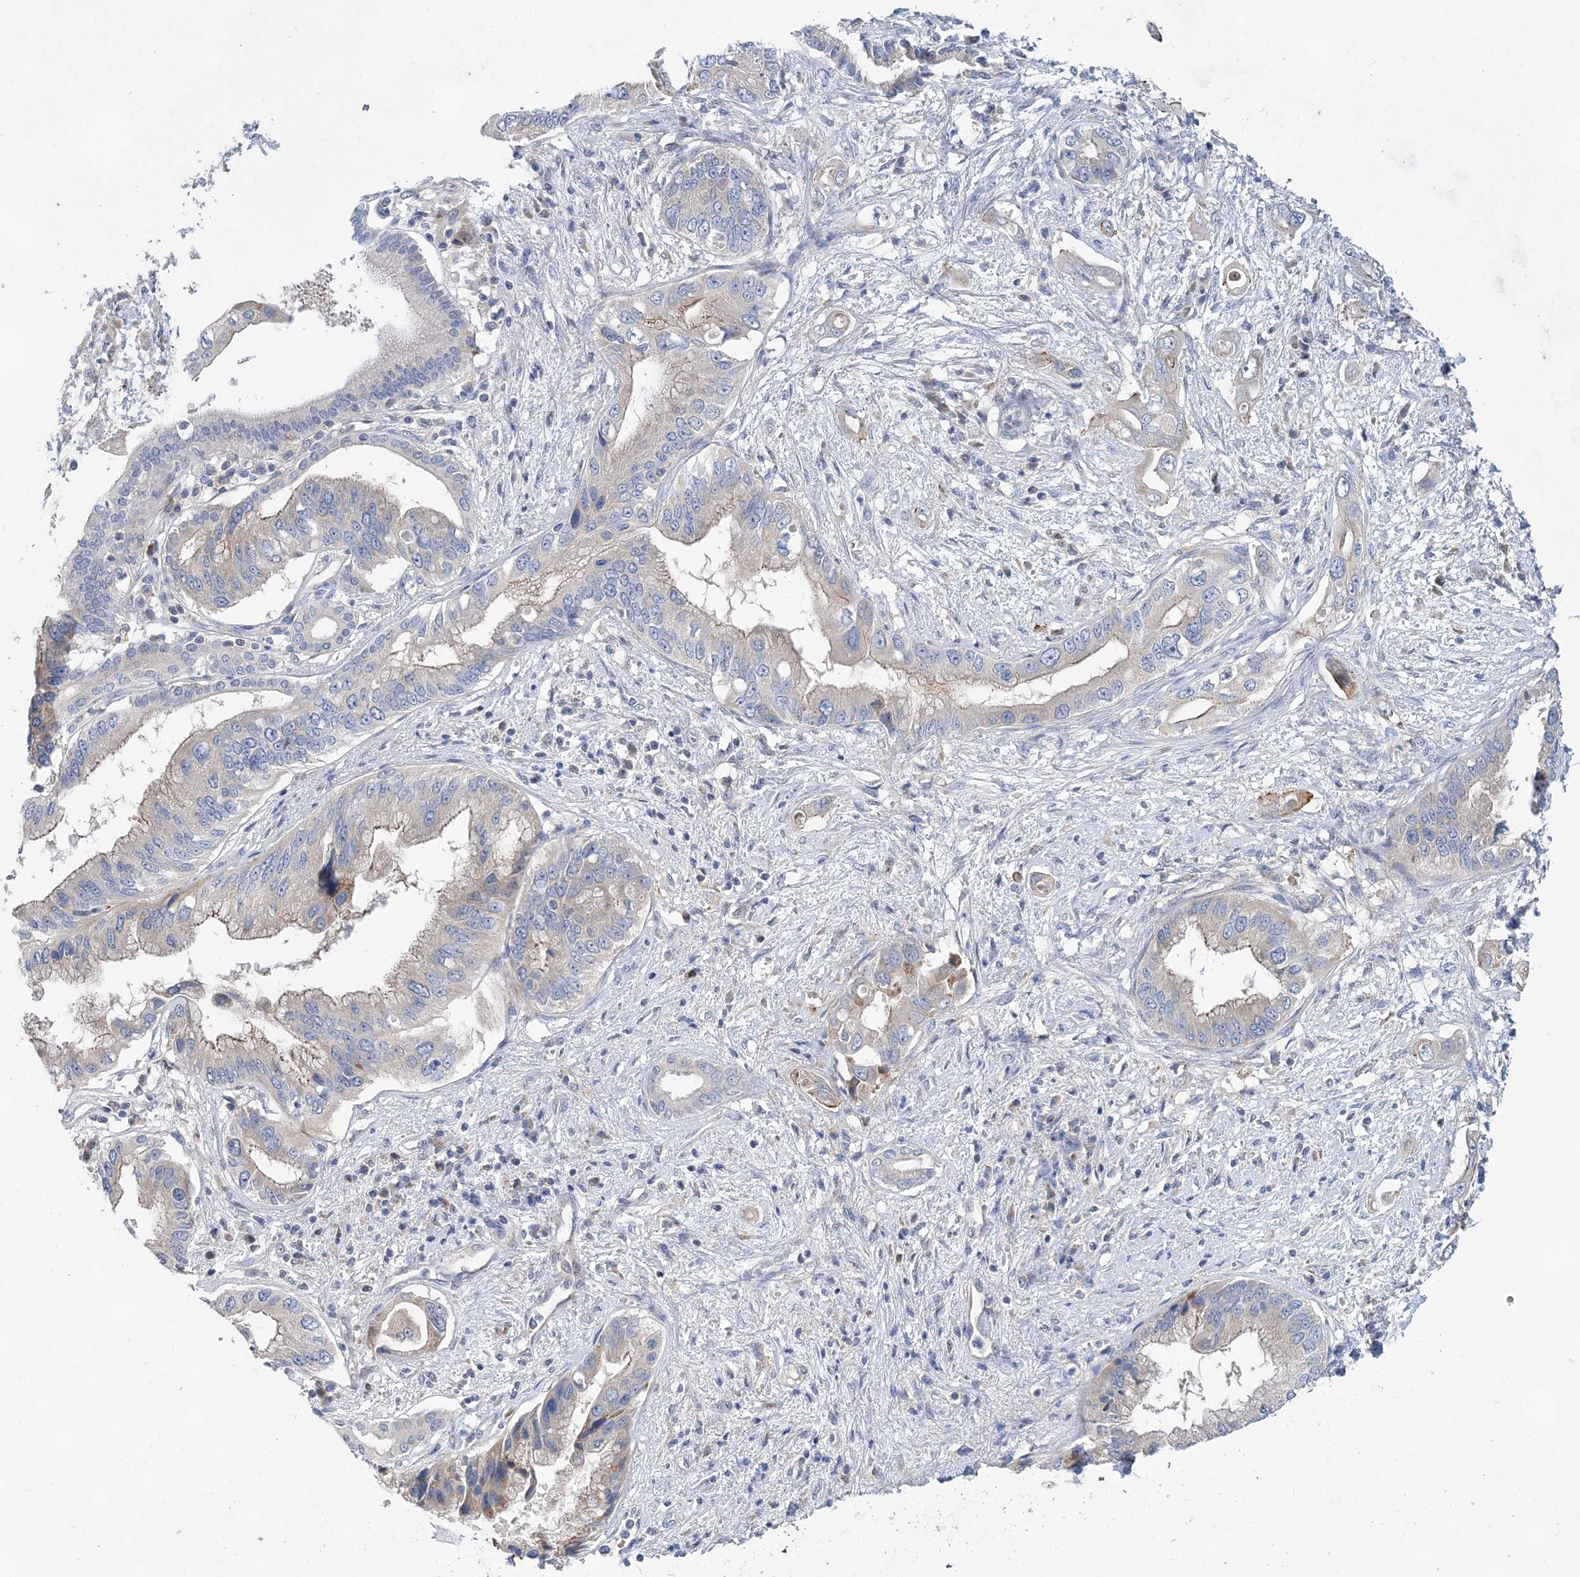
{"staining": {"intensity": "moderate", "quantity": ">75%", "location": "cytoplasmic/membranous"}, "tissue": "pancreatic cancer", "cell_type": "Tumor cells", "image_type": "cancer", "snomed": [{"axis": "morphology", "description": "Inflammation, NOS"}, {"axis": "morphology", "description": "Adenocarcinoma, NOS"}, {"axis": "topography", "description": "Pancreas"}], "caption": "Pancreatic cancer (adenocarcinoma) stained with a protein marker demonstrates moderate staining in tumor cells.", "gene": "TRAPPC13", "patient": {"sex": "female", "age": 56}}